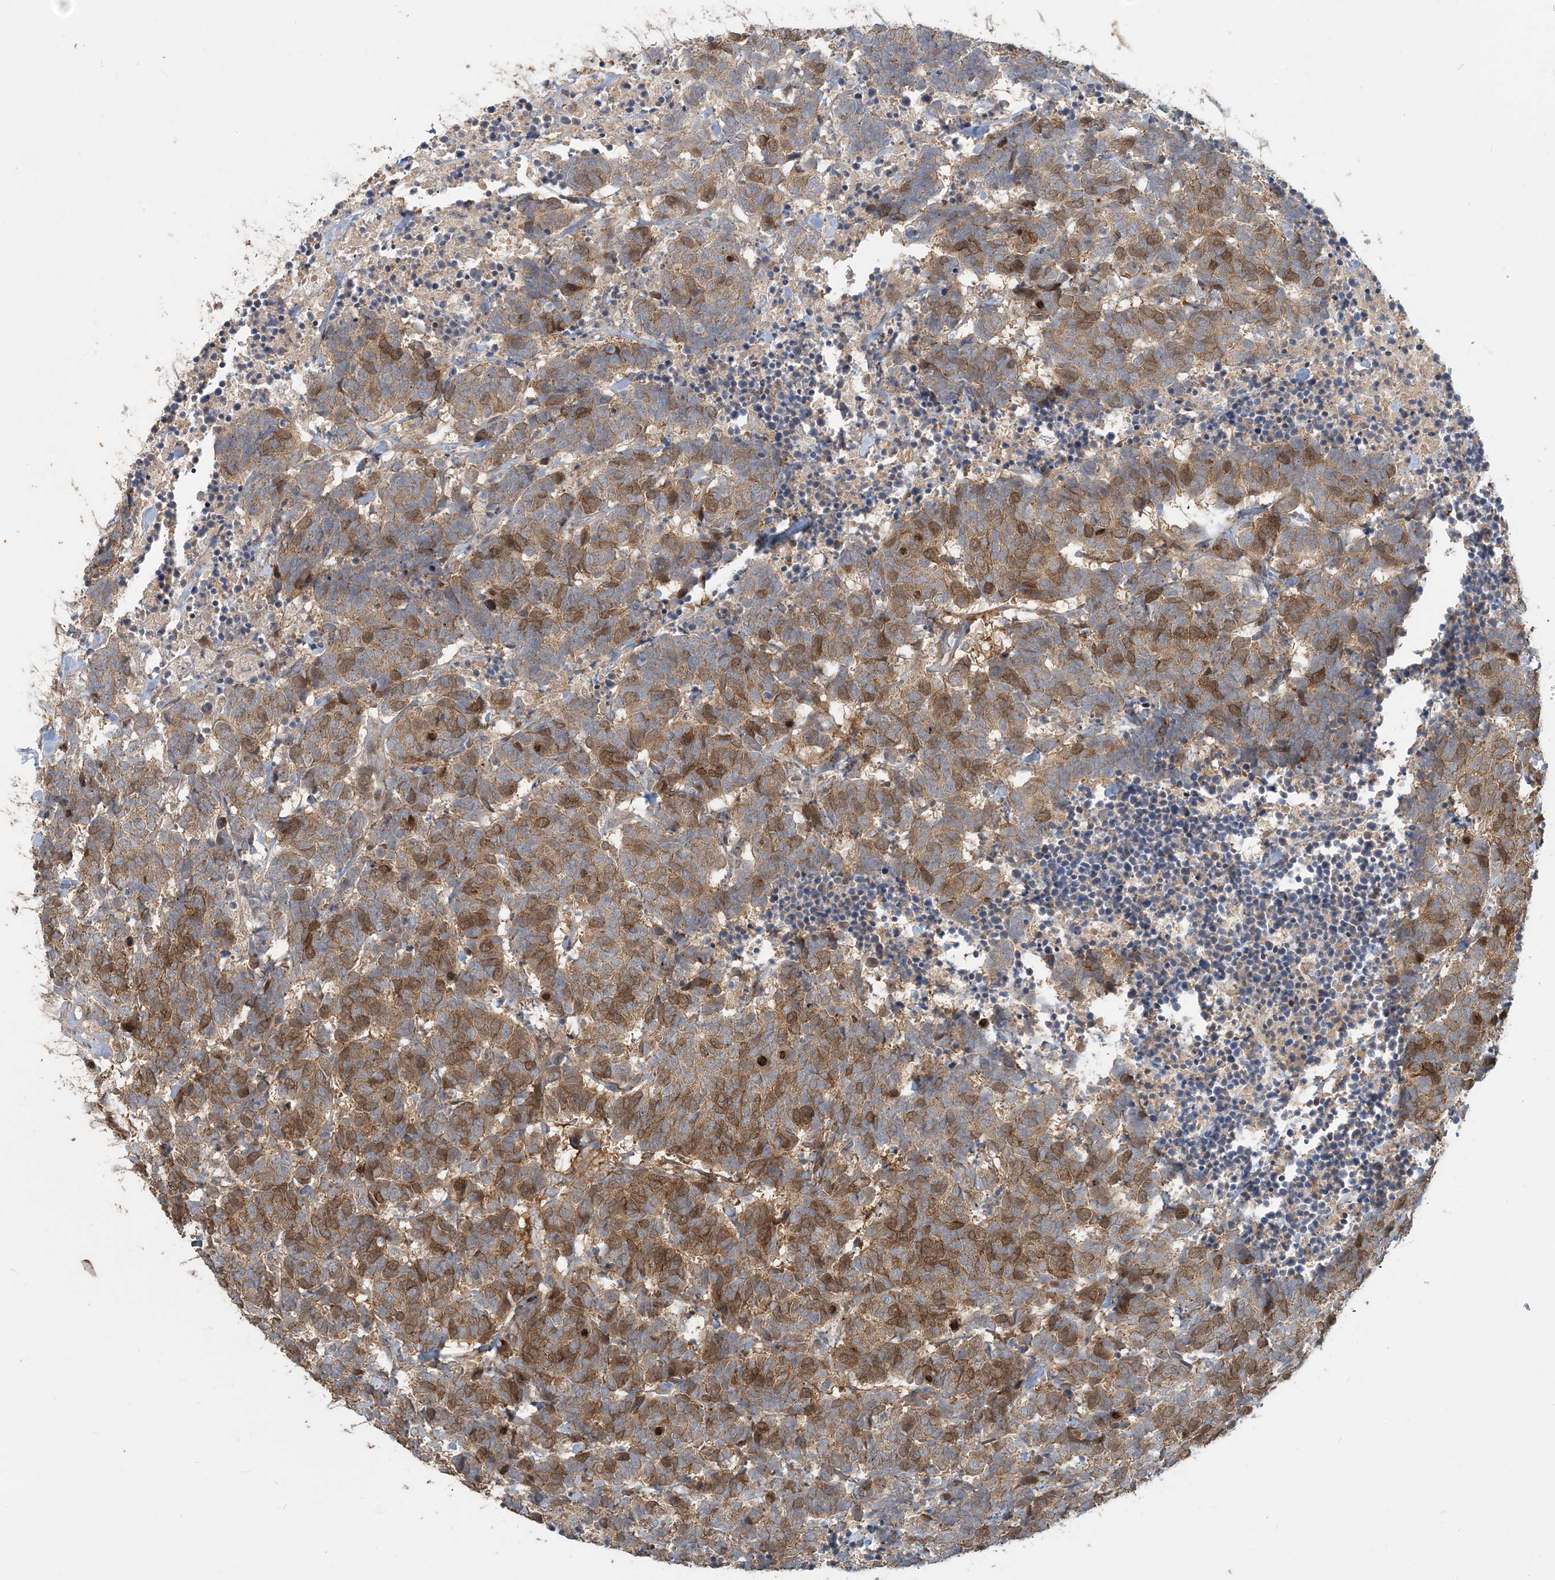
{"staining": {"intensity": "moderate", "quantity": ">75%", "location": "cytoplasmic/membranous,nuclear"}, "tissue": "carcinoid", "cell_type": "Tumor cells", "image_type": "cancer", "snomed": [{"axis": "morphology", "description": "Carcinoma, NOS"}, {"axis": "morphology", "description": "Carcinoid, malignant, NOS"}, {"axis": "topography", "description": "Urinary bladder"}], "caption": "Tumor cells demonstrate moderate cytoplasmic/membranous and nuclear staining in about >75% of cells in carcinoid (malignant). The protein of interest is stained brown, and the nuclei are stained in blue (DAB IHC with brightfield microscopy, high magnification).", "gene": "TRAIP", "patient": {"sex": "male", "age": 57}}